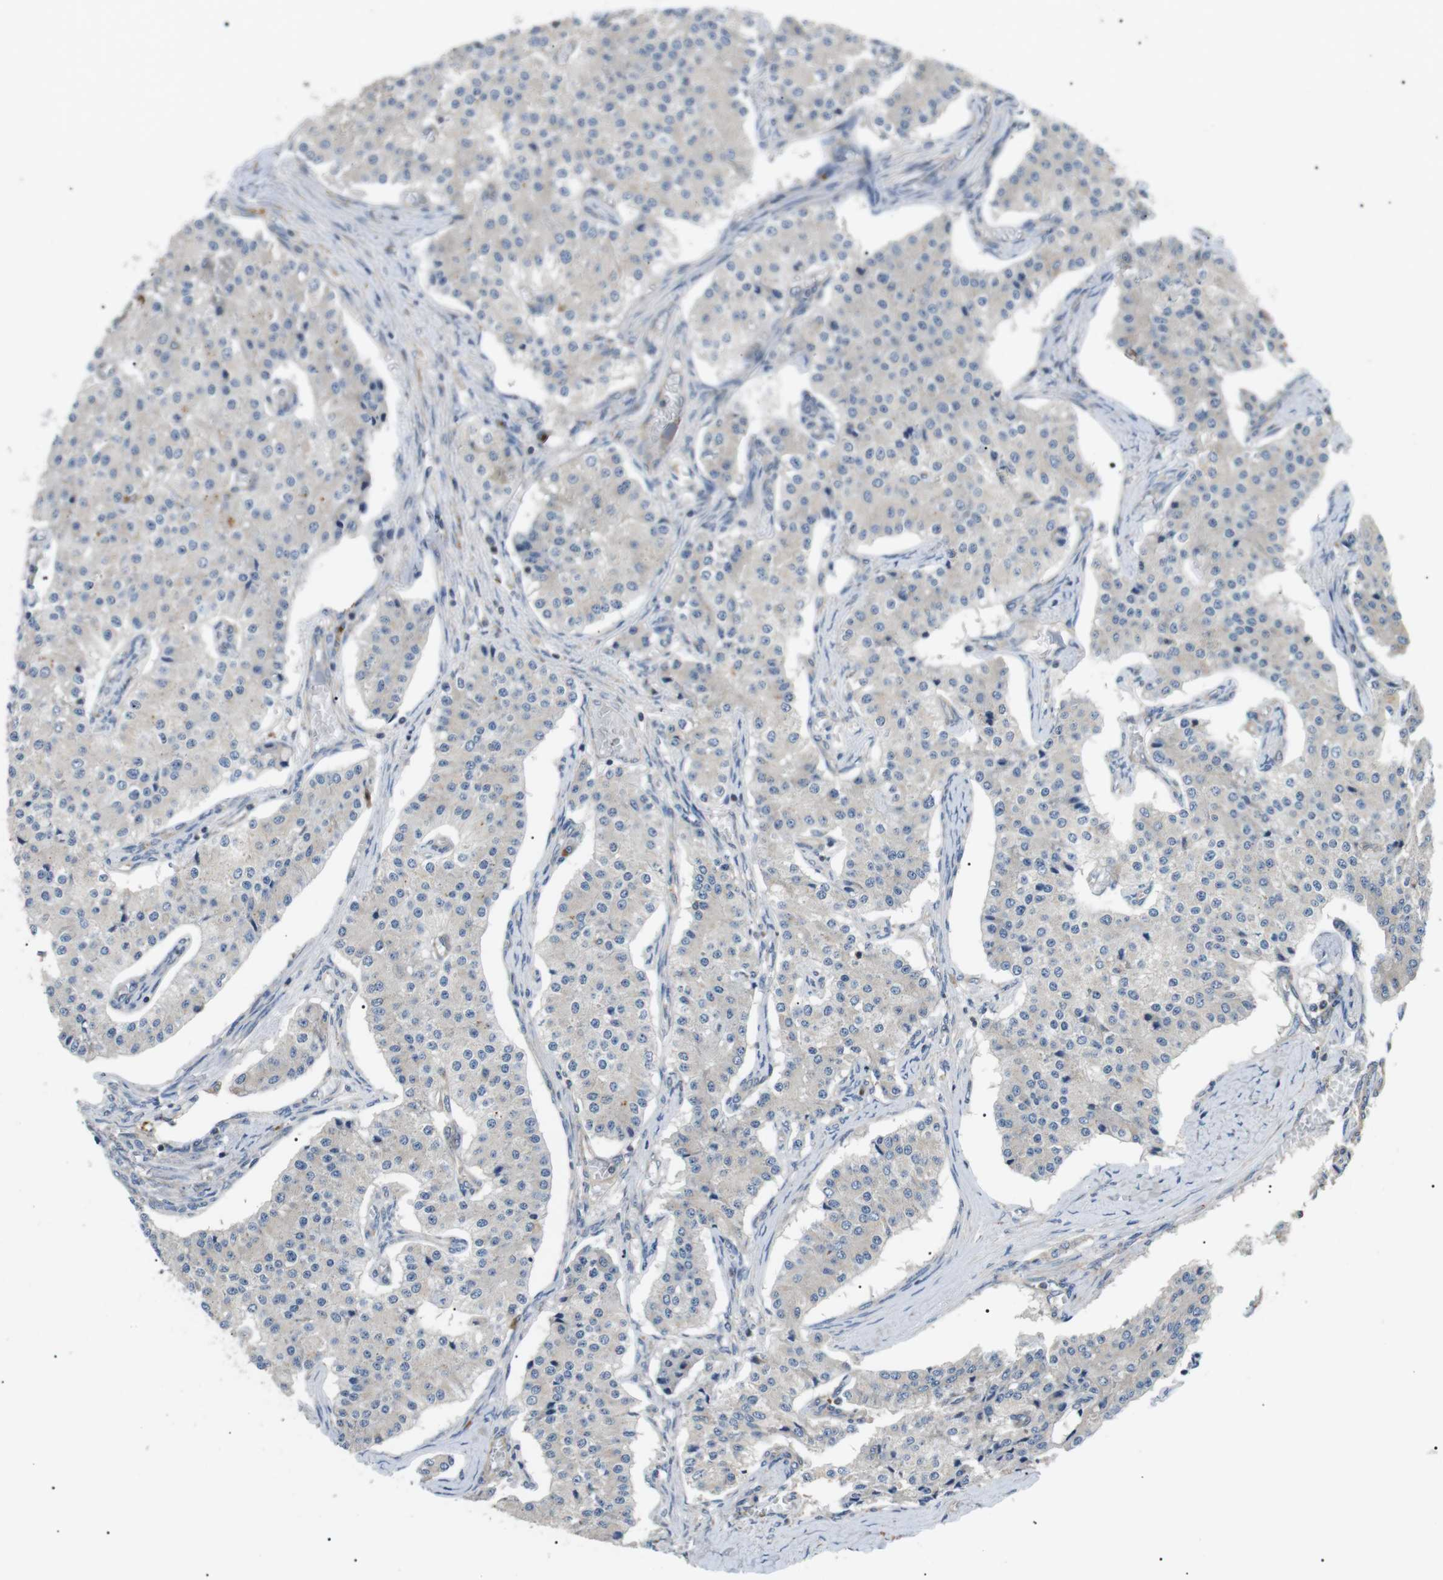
{"staining": {"intensity": "negative", "quantity": "none", "location": "none"}, "tissue": "carcinoid", "cell_type": "Tumor cells", "image_type": "cancer", "snomed": [{"axis": "morphology", "description": "Carcinoid, malignant, NOS"}, {"axis": "topography", "description": "Colon"}], "caption": "This is a micrograph of immunohistochemistry staining of carcinoid (malignant), which shows no positivity in tumor cells. (DAB immunohistochemistry (IHC) with hematoxylin counter stain).", "gene": "DIPK1A", "patient": {"sex": "female", "age": 52}}